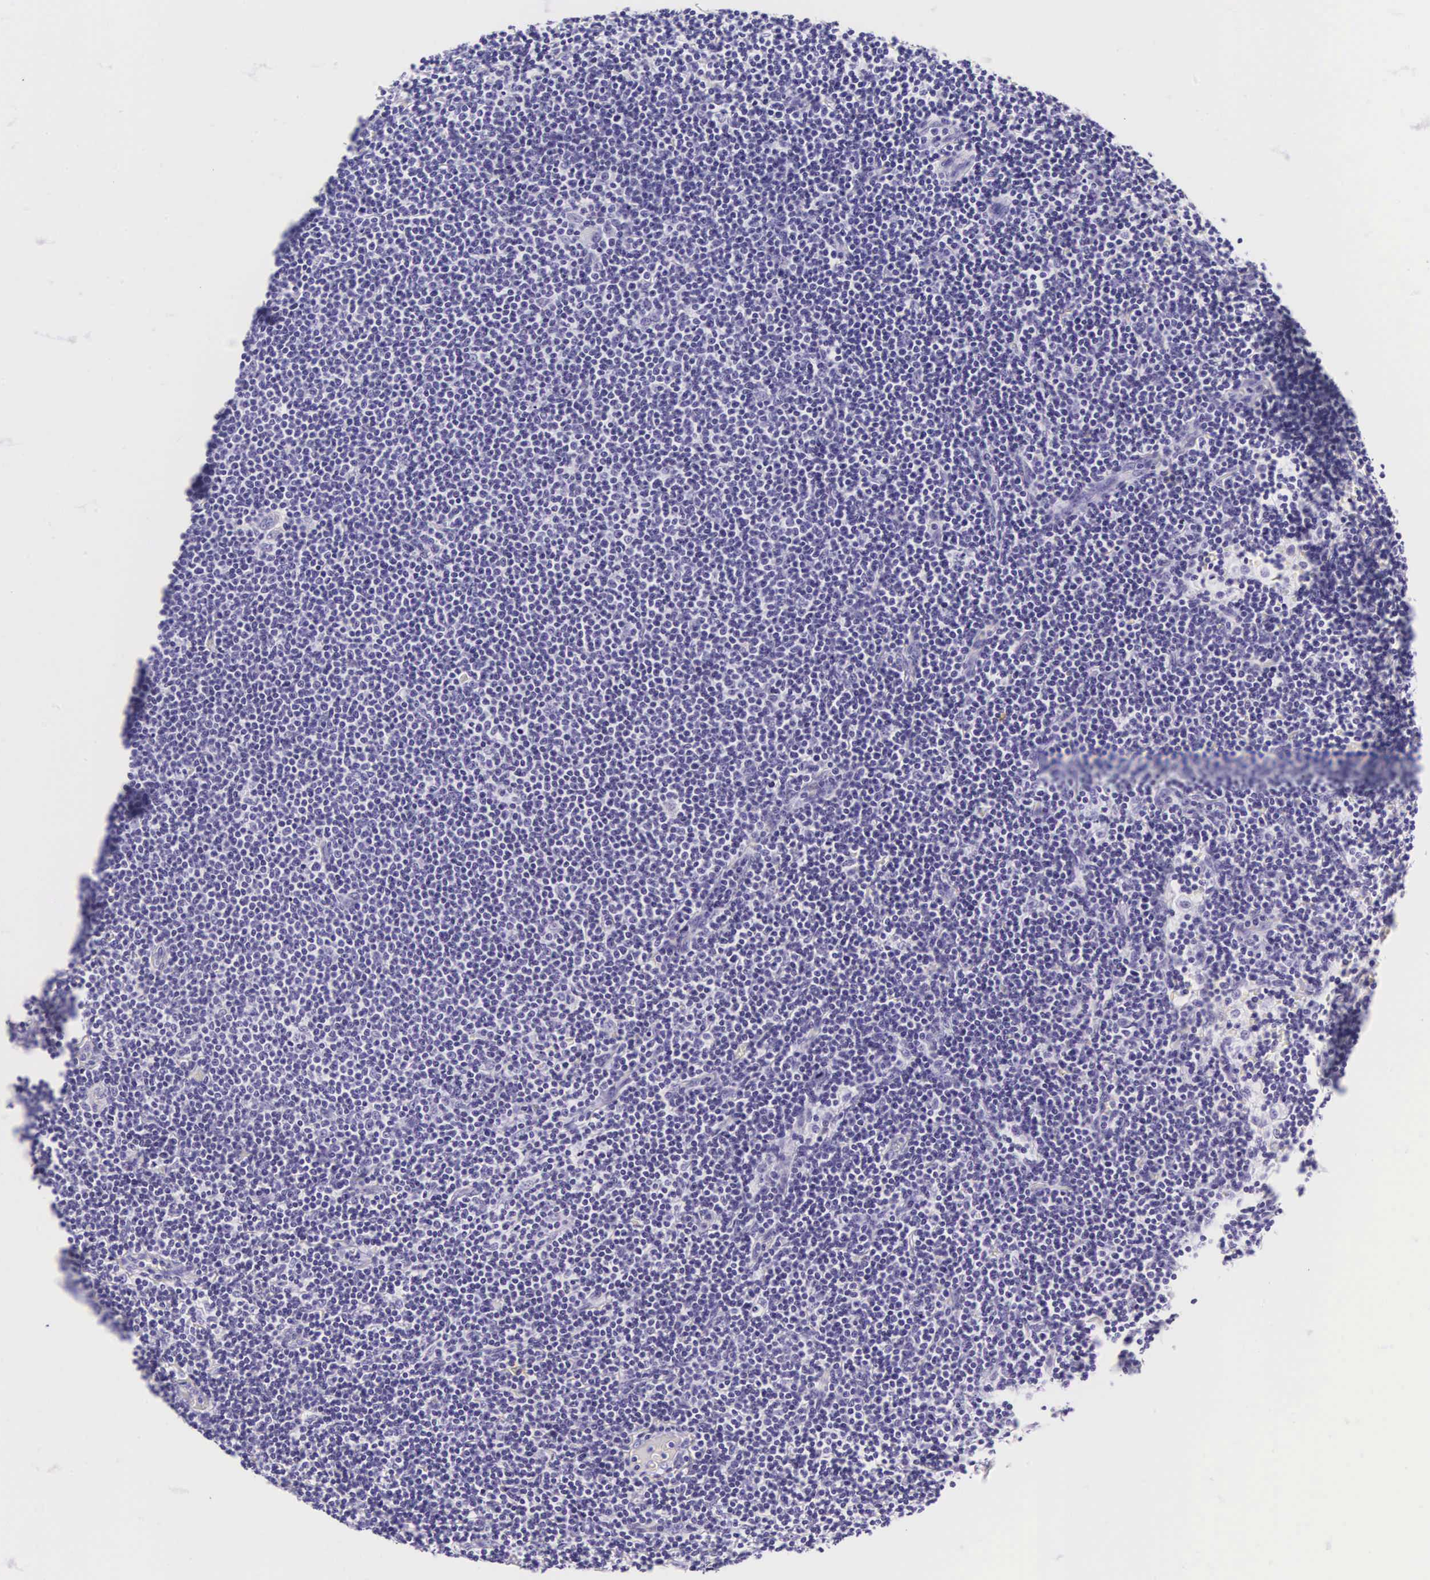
{"staining": {"intensity": "negative", "quantity": "none", "location": "none"}, "tissue": "lymphoma", "cell_type": "Tumor cells", "image_type": "cancer", "snomed": [{"axis": "morphology", "description": "Malignant lymphoma, non-Hodgkin's type, Low grade"}, {"axis": "topography", "description": "Lymph node"}], "caption": "Immunohistochemistry (IHC) of malignant lymphoma, non-Hodgkin's type (low-grade) demonstrates no positivity in tumor cells.", "gene": "CD1A", "patient": {"sex": "male", "age": 65}}